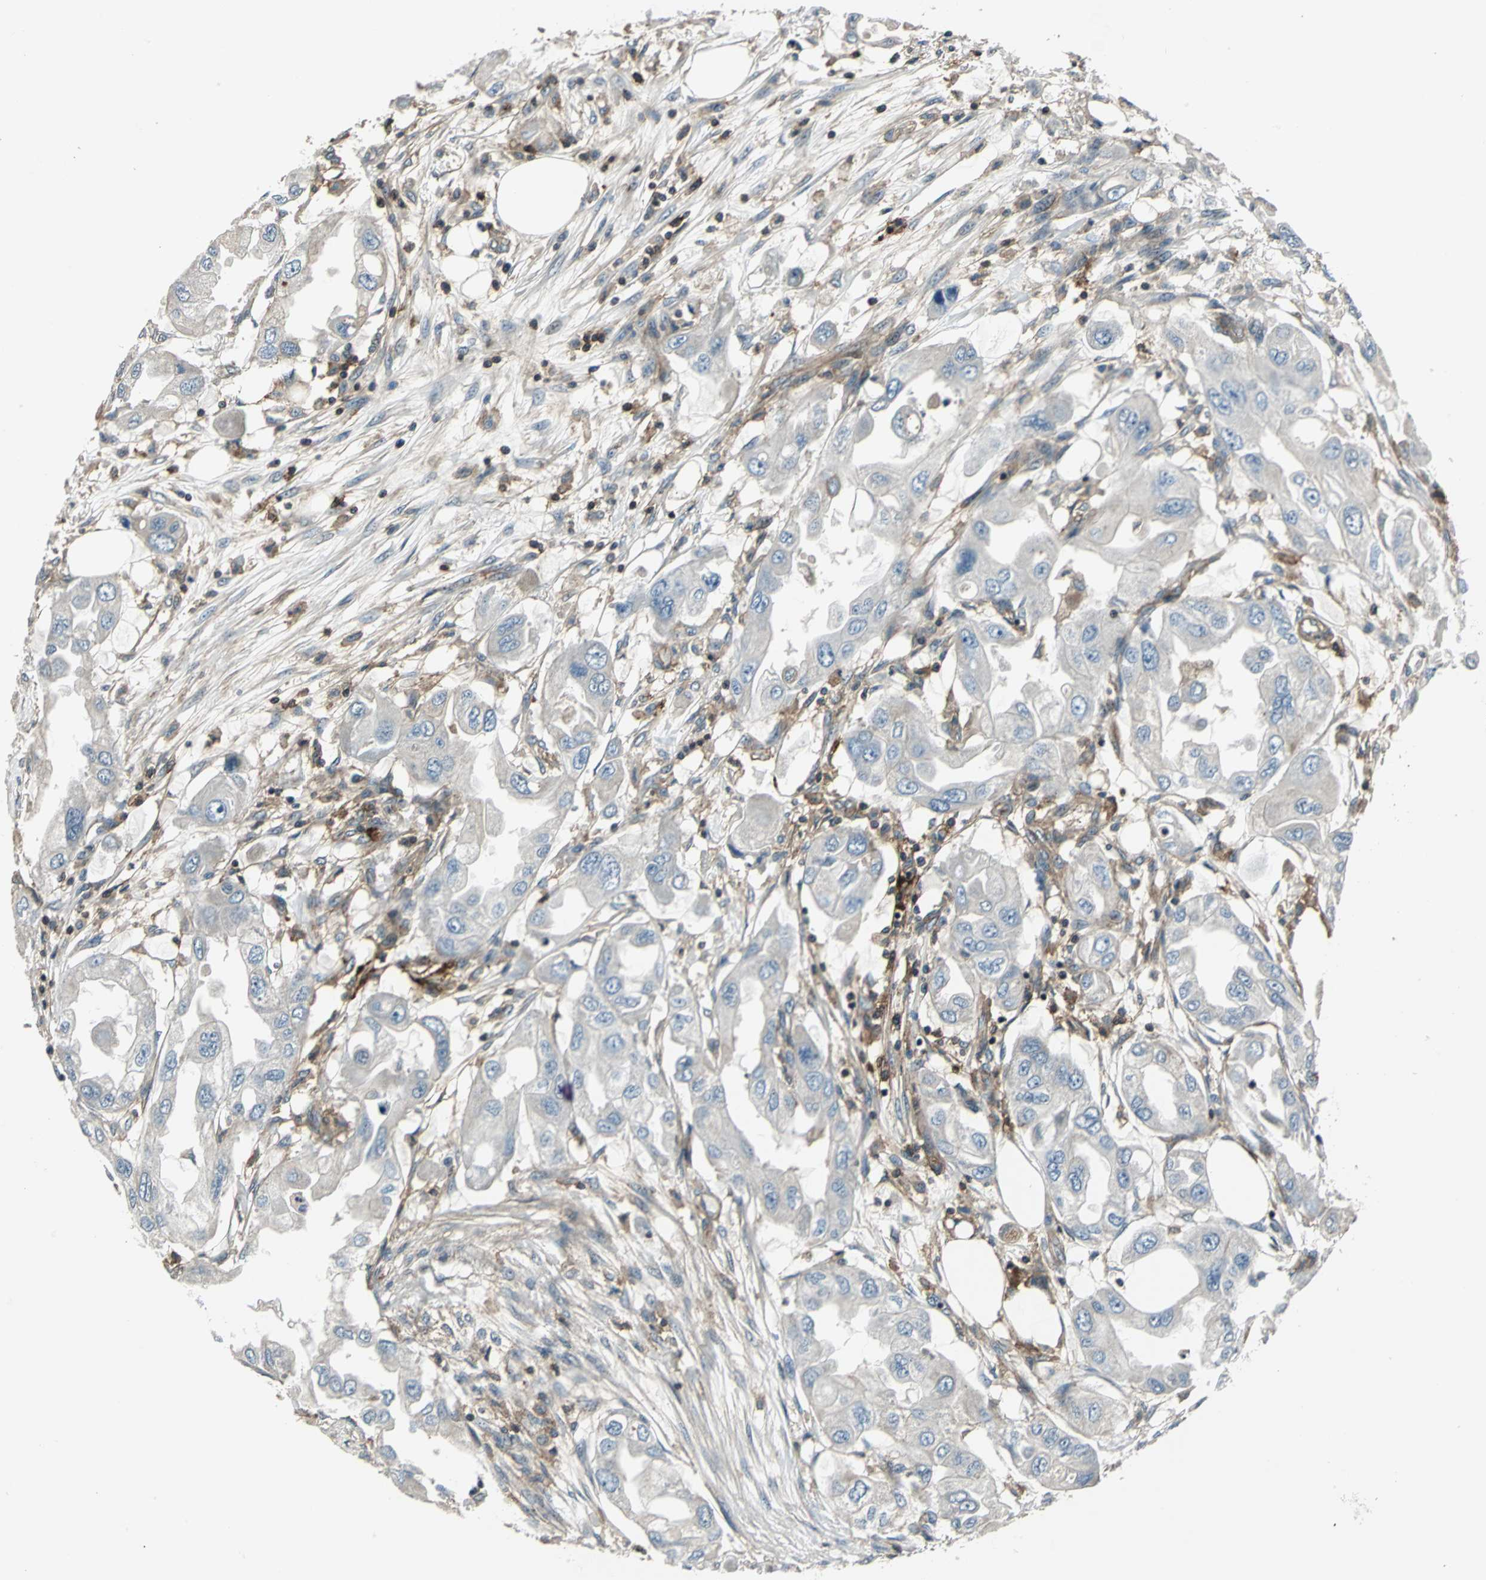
{"staining": {"intensity": "negative", "quantity": "none", "location": "none"}, "tissue": "endometrial cancer", "cell_type": "Tumor cells", "image_type": "cancer", "snomed": [{"axis": "morphology", "description": "Adenocarcinoma, NOS"}, {"axis": "topography", "description": "Endometrium"}], "caption": "Immunohistochemistry of endometrial cancer demonstrates no staining in tumor cells.", "gene": "NR2C2", "patient": {"sex": "female", "age": 67}}